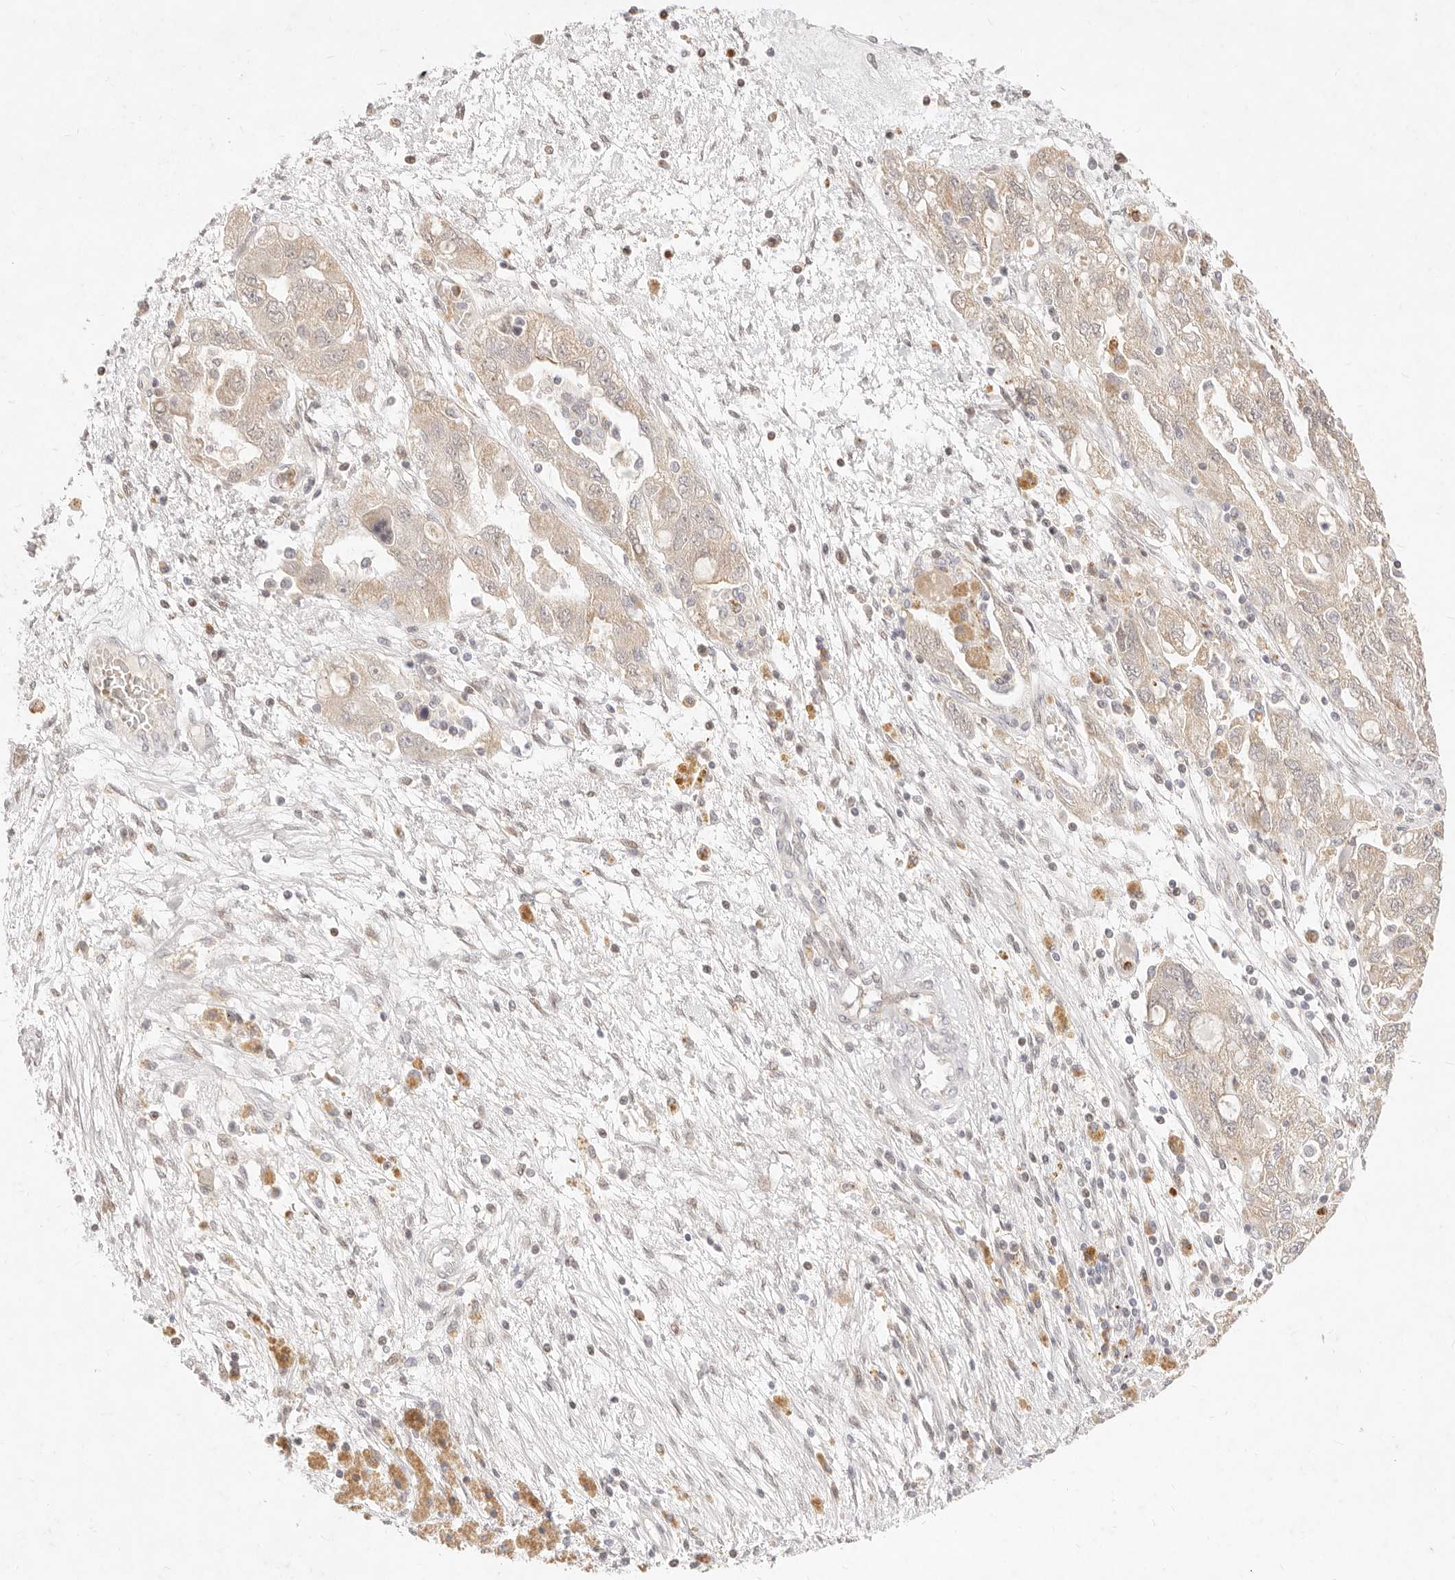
{"staining": {"intensity": "weak", "quantity": ">75%", "location": "cytoplasmic/membranous"}, "tissue": "ovarian cancer", "cell_type": "Tumor cells", "image_type": "cancer", "snomed": [{"axis": "morphology", "description": "Carcinoma, NOS"}, {"axis": "morphology", "description": "Cystadenocarcinoma, serous, NOS"}, {"axis": "topography", "description": "Ovary"}], "caption": "Human ovarian cancer stained with a brown dye shows weak cytoplasmic/membranous positive positivity in approximately >75% of tumor cells.", "gene": "ASCL3", "patient": {"sex": "female", "age": 69}}